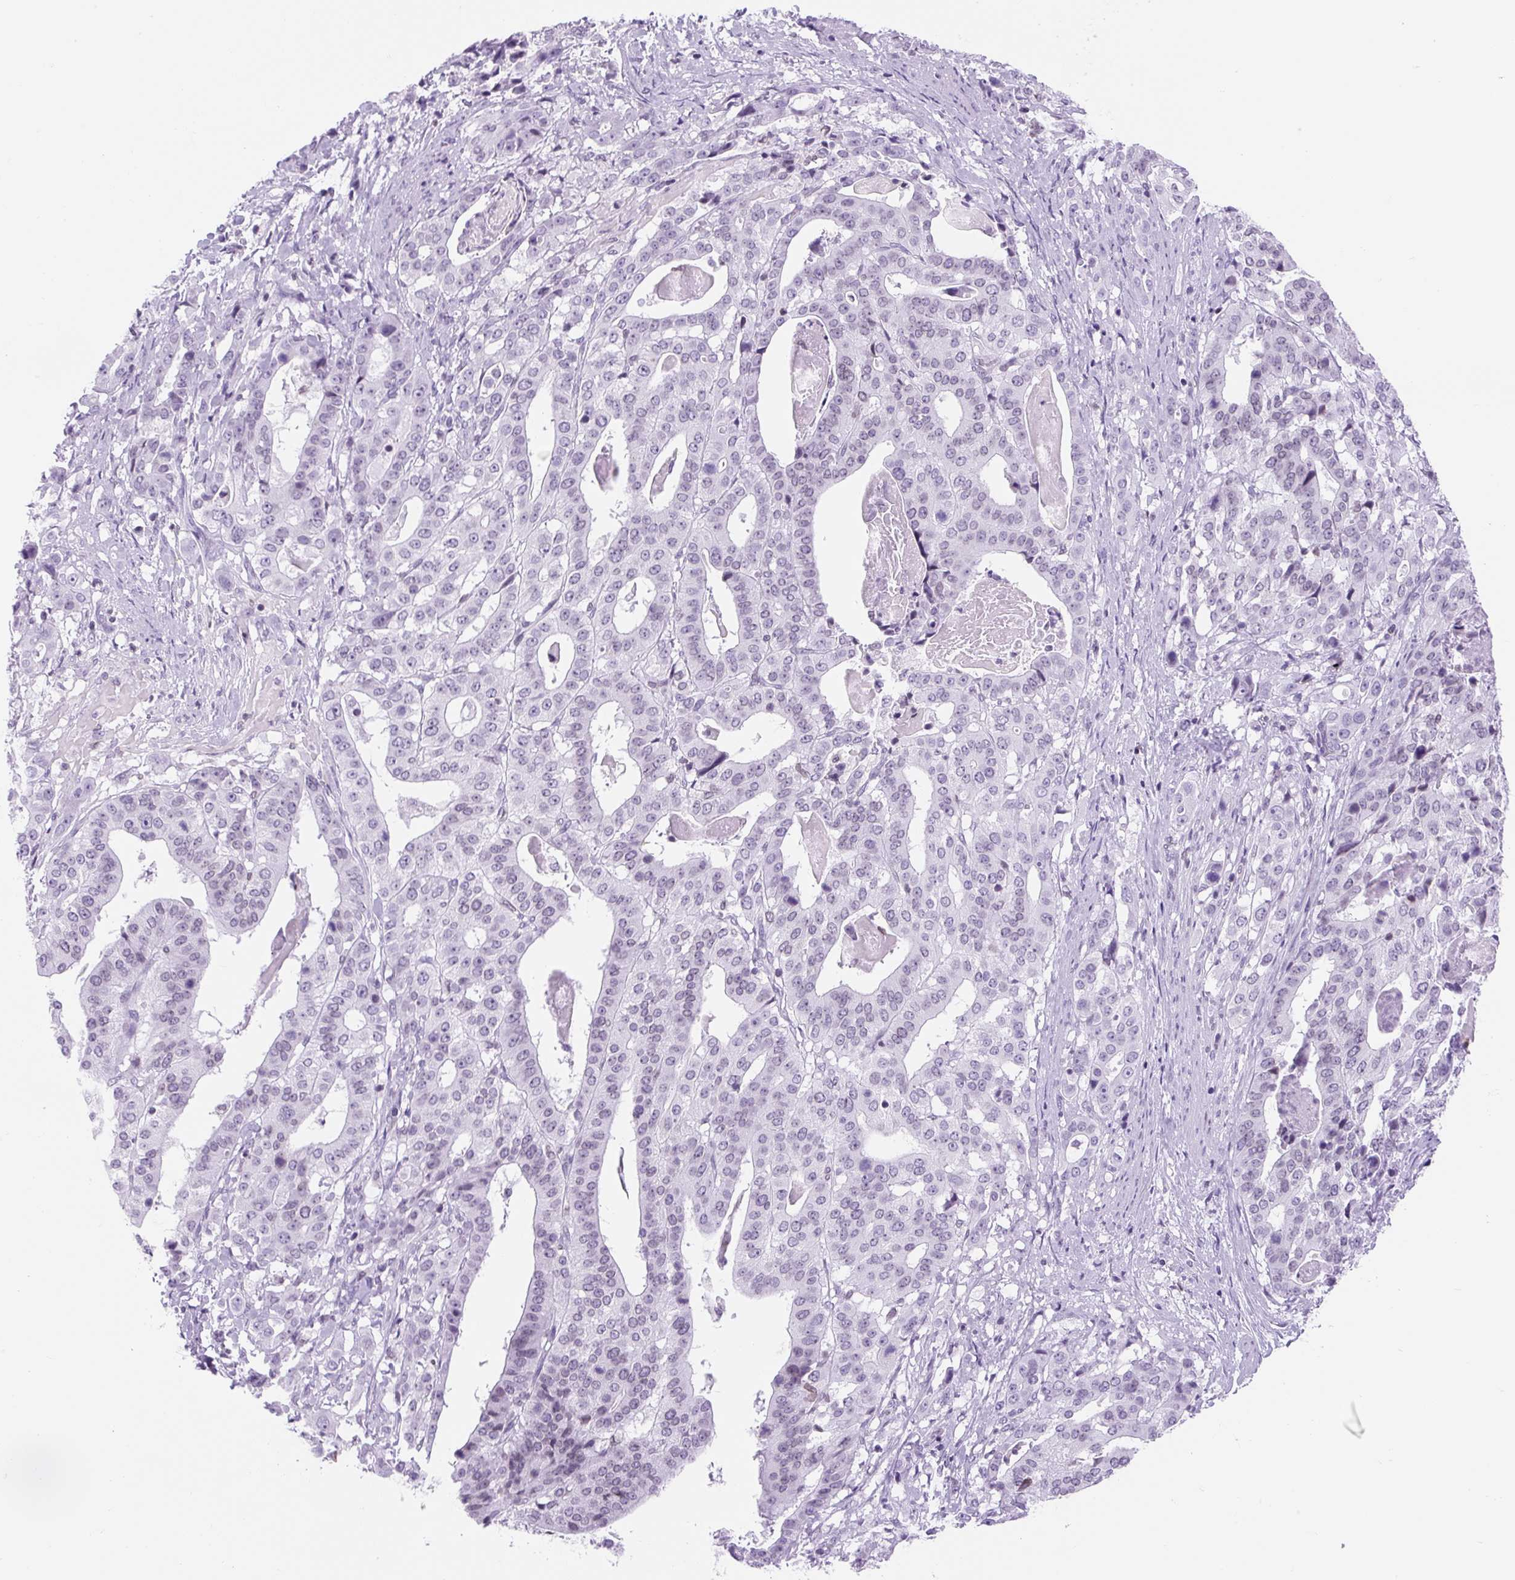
{"staining": {"intensity": "negative", "quantity": "none", "location": "none"}, "tissue": "stomach cancer", "cell_type": "Tumor cells", "image_type": "cancer", "snomed": [{"axis": "morphology", "description": "Adenocarcinoma, NOS"}, {"axis": "topography", "description": "Stomach"}], "caption": "Tumor cells are negative for brown protein staining in stomach cancer.", "gene": "VPREB1", "patient": {"sex": "male", "age": 48}}